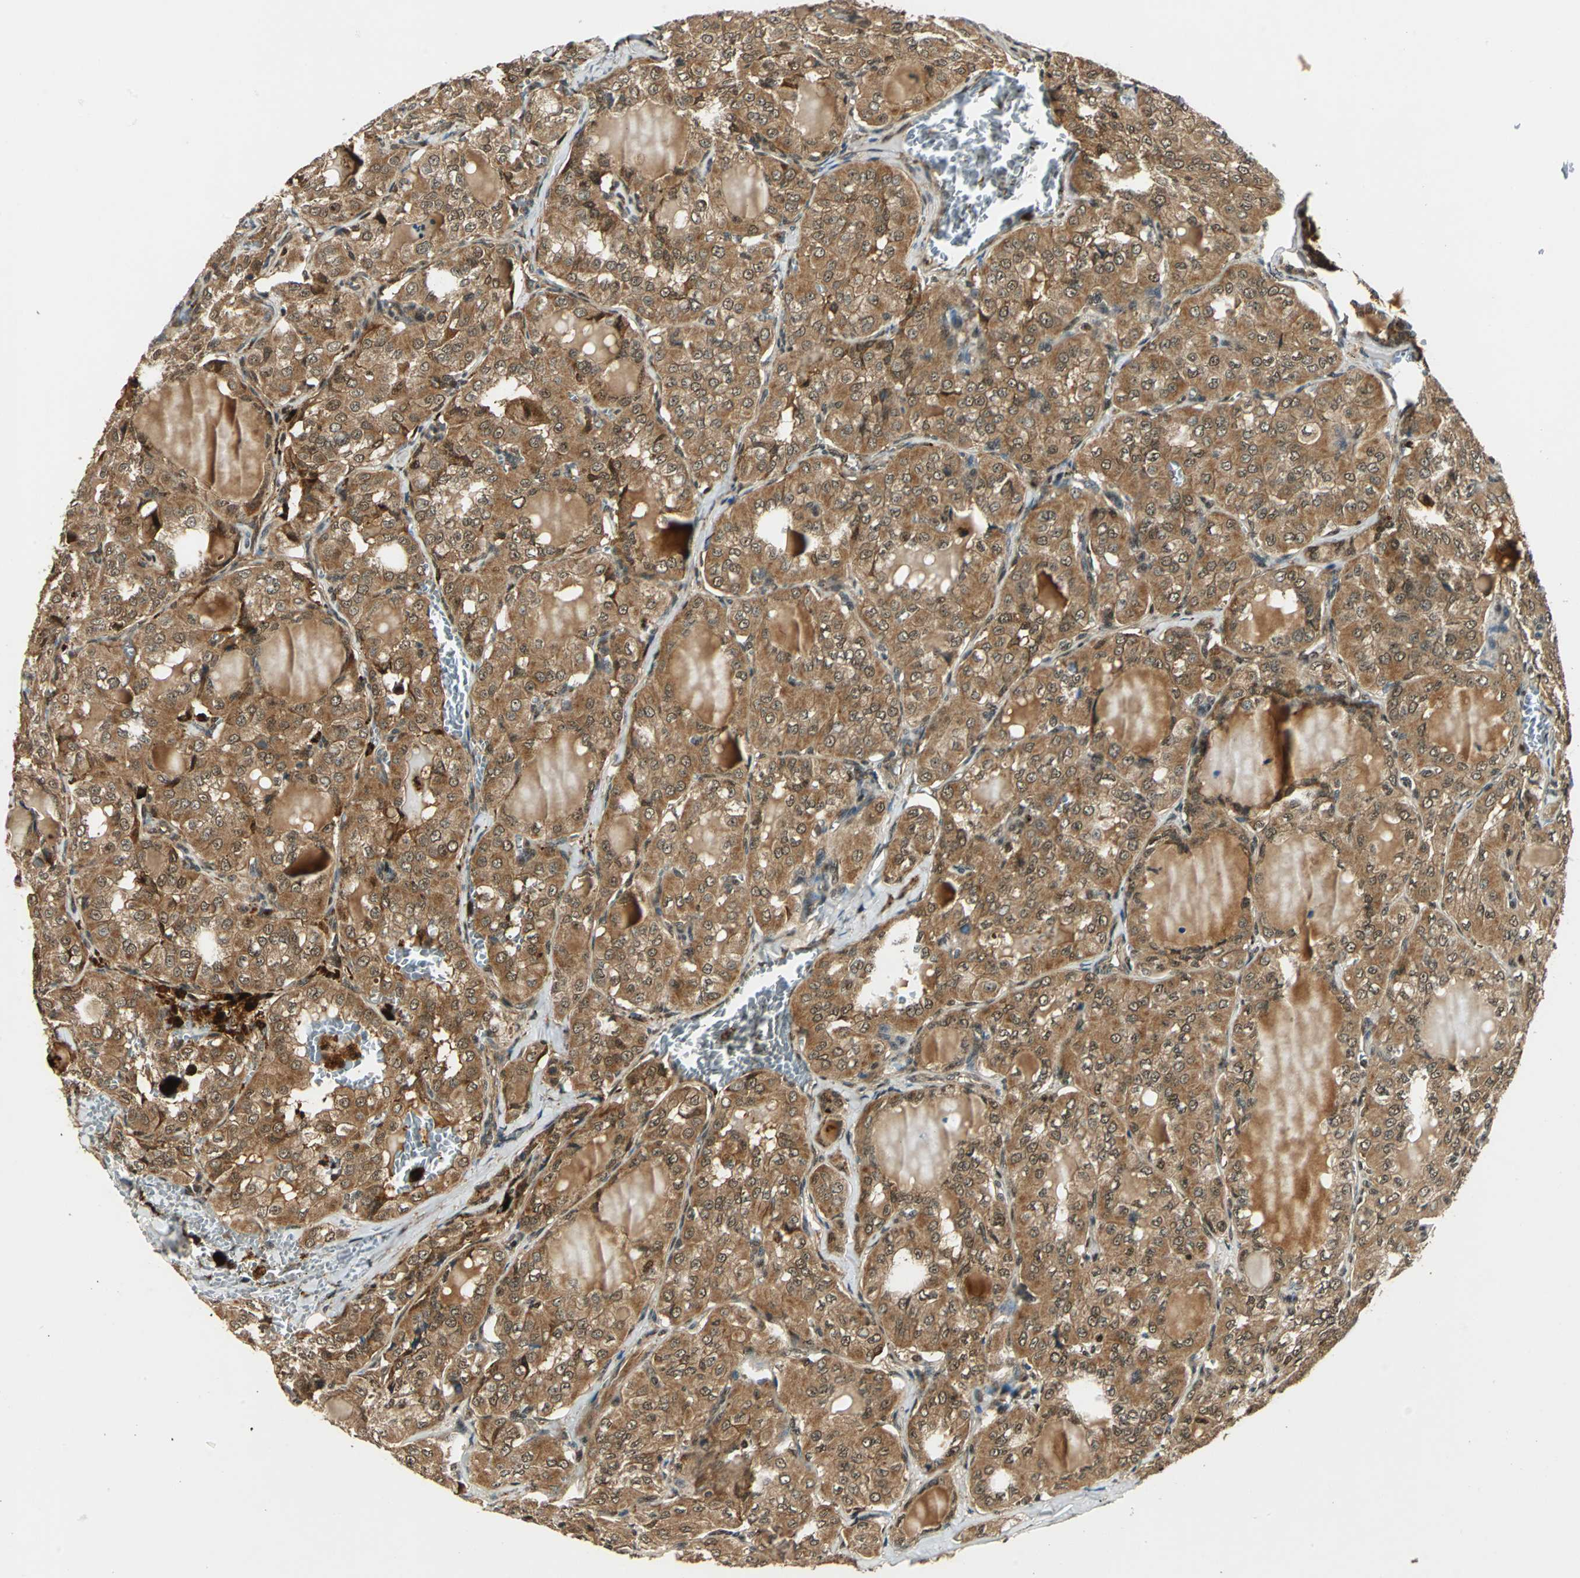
{"staining": {"intensity": "moderate", "quantity": ">75%", "location": "cytoplasmic/membranous,nuclear"}, "tissue": "thyroid cancer", "cell_type": "Tumor cells", "image_type": "cancer", "snomed": [{"axis": "morphology", "description": "Papillary adenocarcinoma, NOS"}, {"axis": "topography", "description": "Thyroid gland"}], "caption": "About >75% of tumor cells in papillary adenocarcinoma (thyroid) demonstrate moderate cytoplasmic/membranous and nuclear protein positivity as visualized by brown immunohistochemical staining.", "gene": "PPP1R13L", "patient": {"sex": "male", "age": 20}}